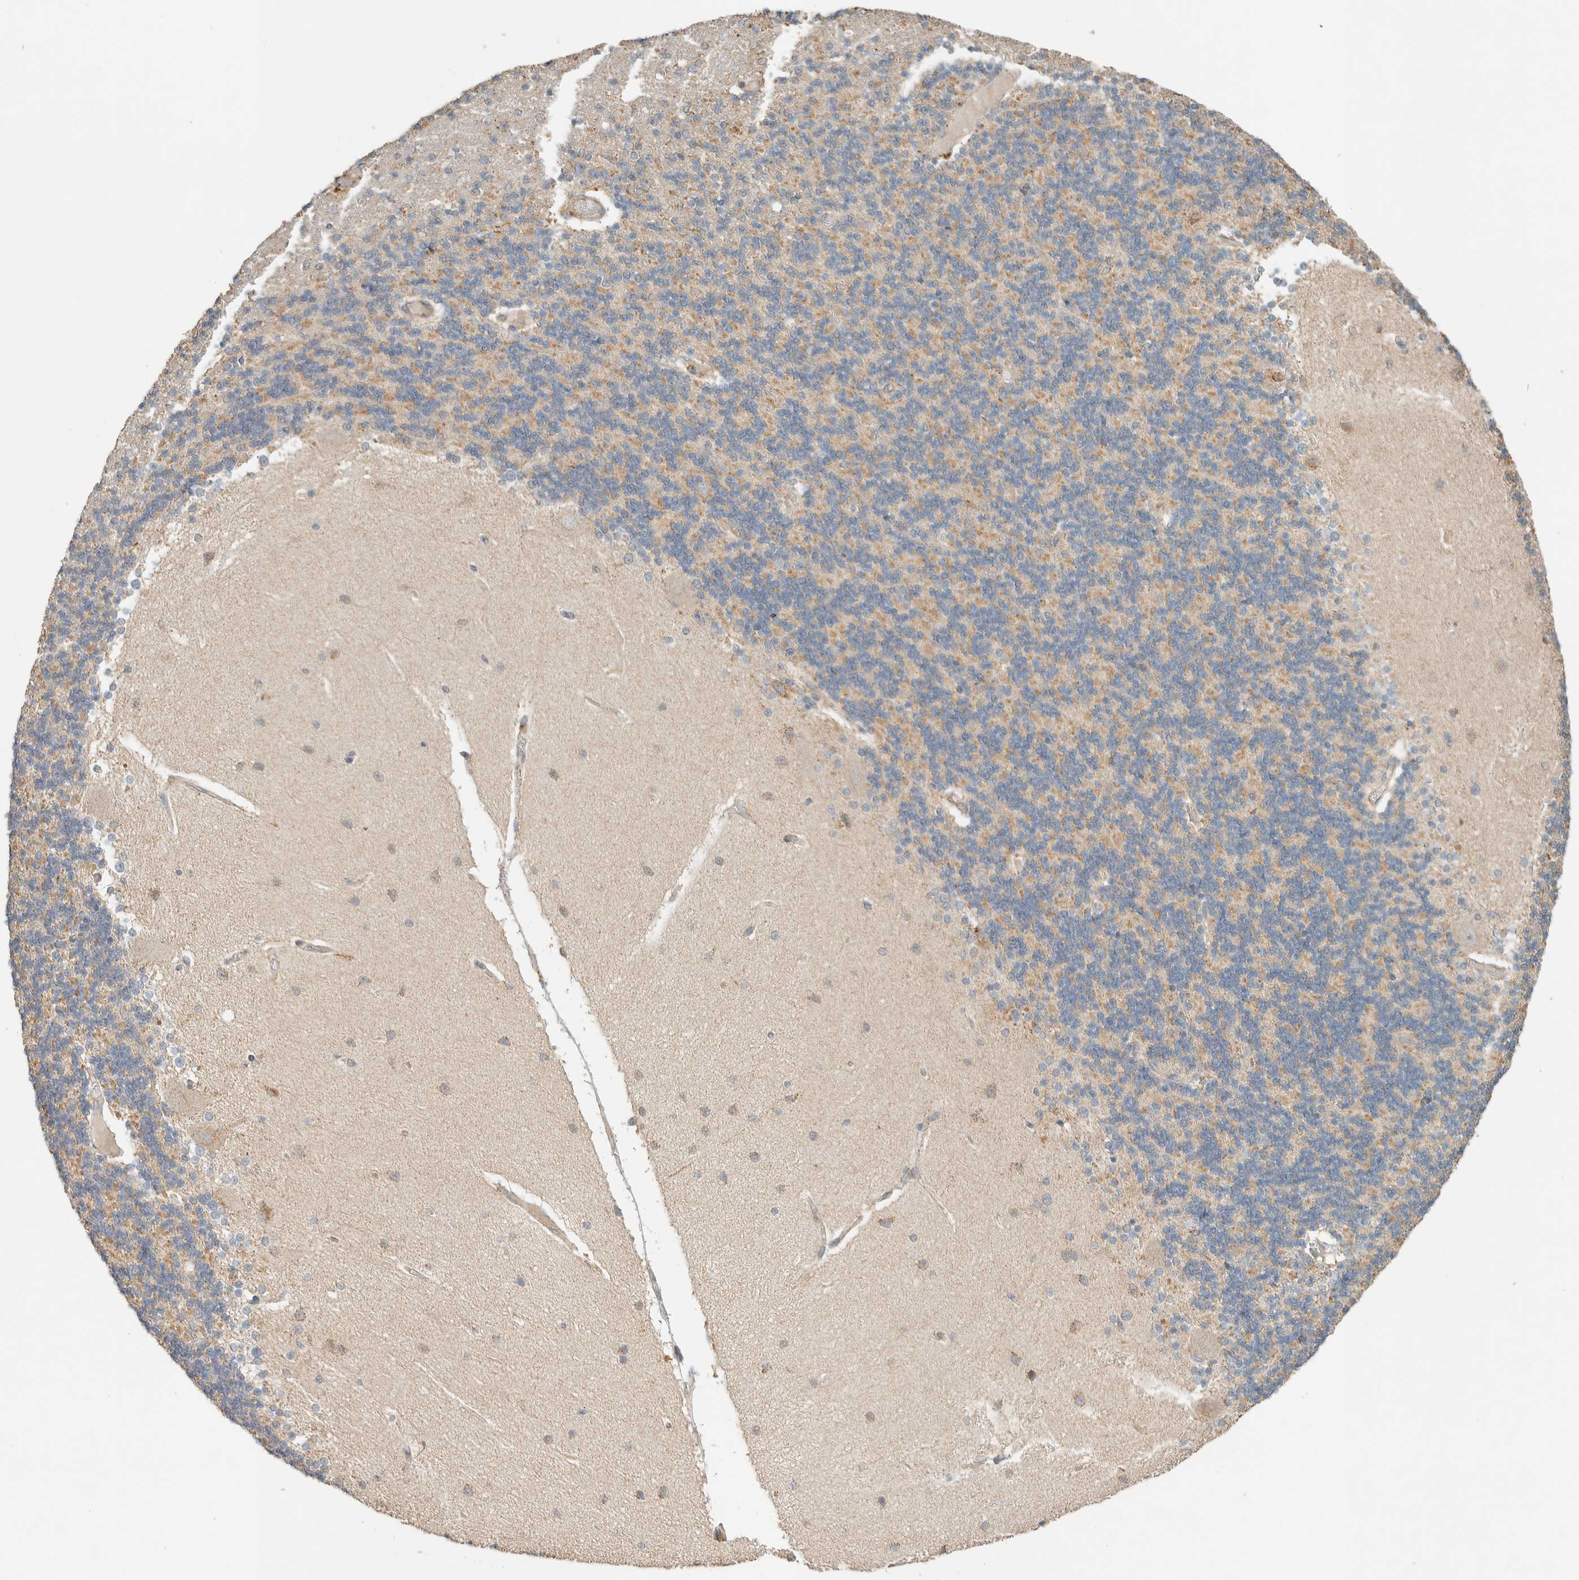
{"staining": {"intensity": "weak", "quantity": ">75%", "location": "cytoplasmic/membranous"}, "tissue": "cerebellum", "cell_type": "Cells in granular layer", "image_type": "normal", "snomed": [{"axis": "morphology", "description": "Normal tissue, NOS"}, {"axis": "topography", "description": "Cerebellum"}], "caption": "Cerebellum was stained to show a protein in brown. There is low levels of weak cytoplasmic/membranous expression in approximately >75% of cells in granular layer. (Brightfield microscopy of DAB IHC at high magnification).", "gene": "PDE7B", "patient": {"sex": "female", "age": 54}}